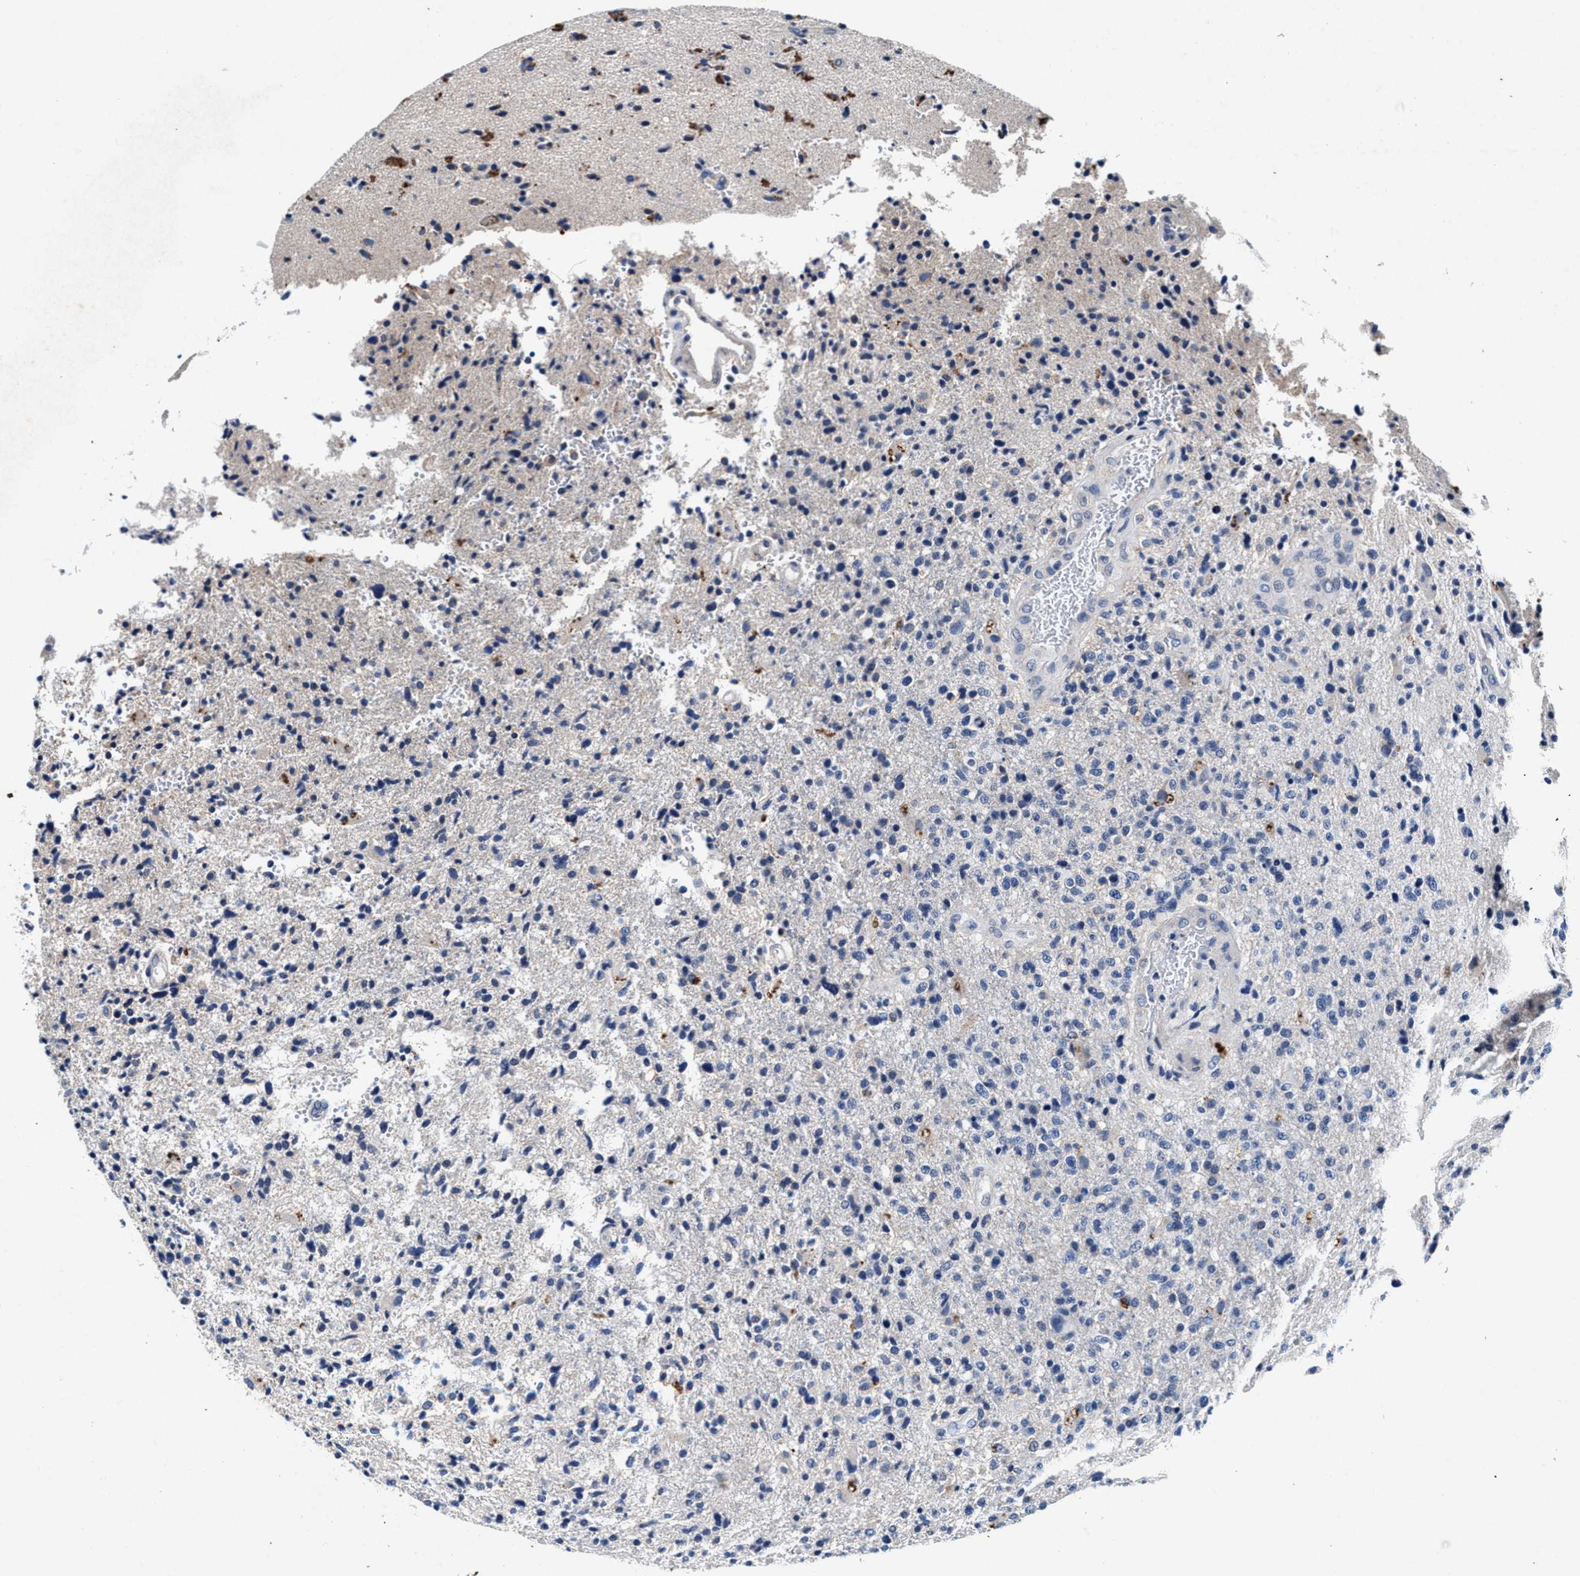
{"staining": {"intensity": "negative", "quantity": "none", "location": "none"}, "tissue": "glioma", "cell_type": "Tumor cells", "image_type": "cancer", "snomed": [{"axis": "morphology", "description": "Glioma, malignant, High grade"}, {"axis": "topography", "description": "Brain"}], "caption": "An immunohistochemistry (IHC) photomicrograph of glioma is shown. There is no staining in tumor cells of glioma.", "gene": "SLC8A1", "patient": {"sex": "male", "age": 72}}